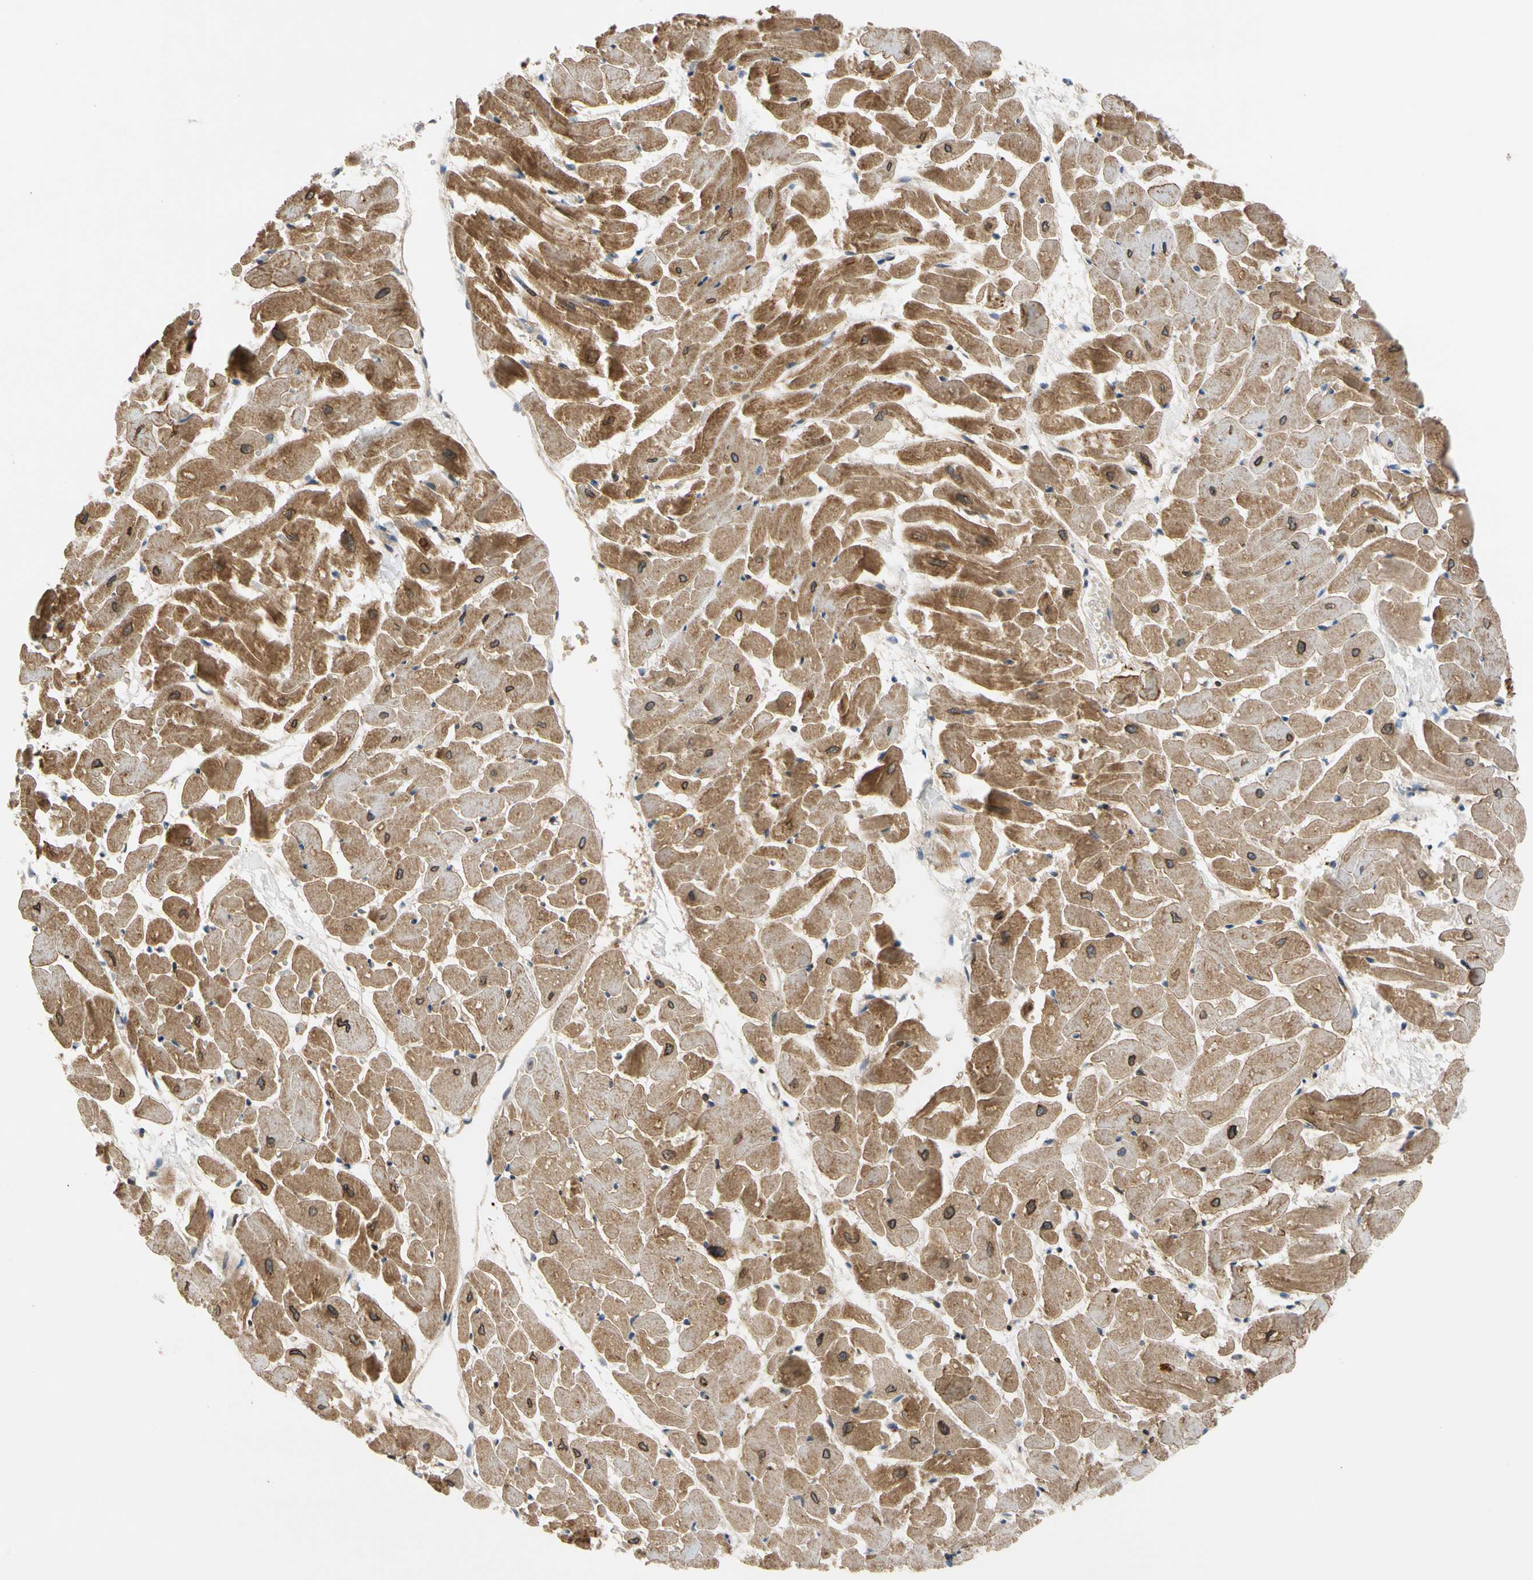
{"staining": {"intensity": "moderate", "quantity": "25%-75%", "location": "cytoplasmic/membranous"}, "tissue": "heart muscle", "cell_type": "Cardiomyocytes", "image_type": "normal", "snomed": [{"axis": "morphology", "description": "Normal tissue, NOS"}, {"axis": "topography", "description": "Heart"}], "caption": "Protein staining shows moderate cytoplasmic/membranous staining in about 25%-75% of cardiomyocytes in normal heart muscle. (Brightfield microscopy of DAB IHC at high magnification).", "gene": "ENTREP3", "patient": {"sex": "female", "age": 19}}